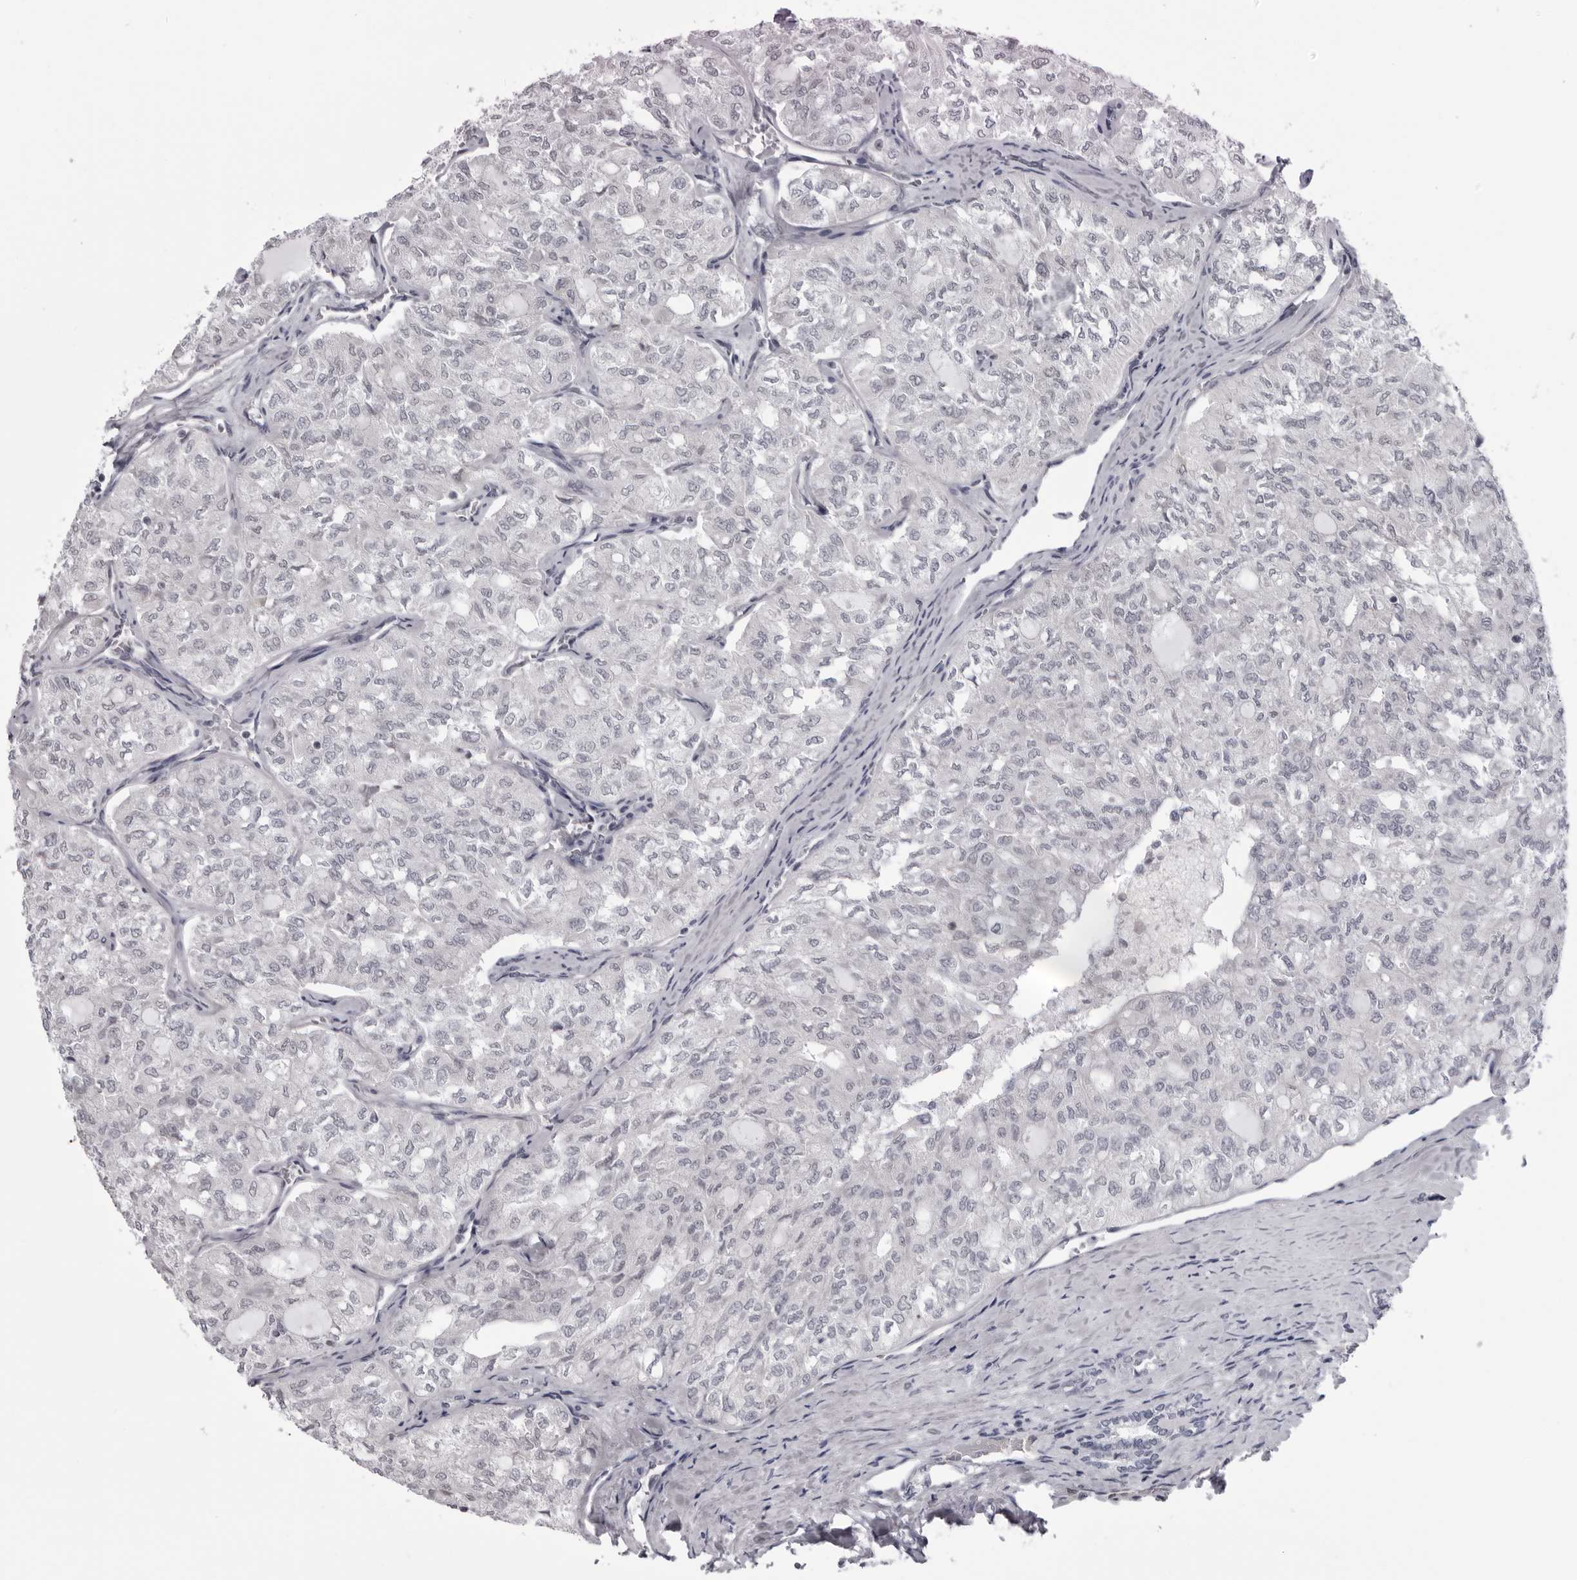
{"staining": {"intensity": "negative", "quantity": "none", "location": "none"}, "tissue": "thyroid cancer", "cell_type": "Tumor cells", "image_type": "cancer", "snomed": [{"axis": "morphology", "description": "Follicular adenoma carcinoma, NOS"}, {"axis": "topography", "description": "Thyroid gland"}], "caption": "The histopathology image displays no significant positivity in tumor cells of thyroid cancer. The staining was performed using DAB to visualize the protein expression in brown, while the nuclei were stained in blue with hematoxylin (Magnification: 20x).", "gene": "MAPK12", "patient": {"sex": "male", "age": 75}}